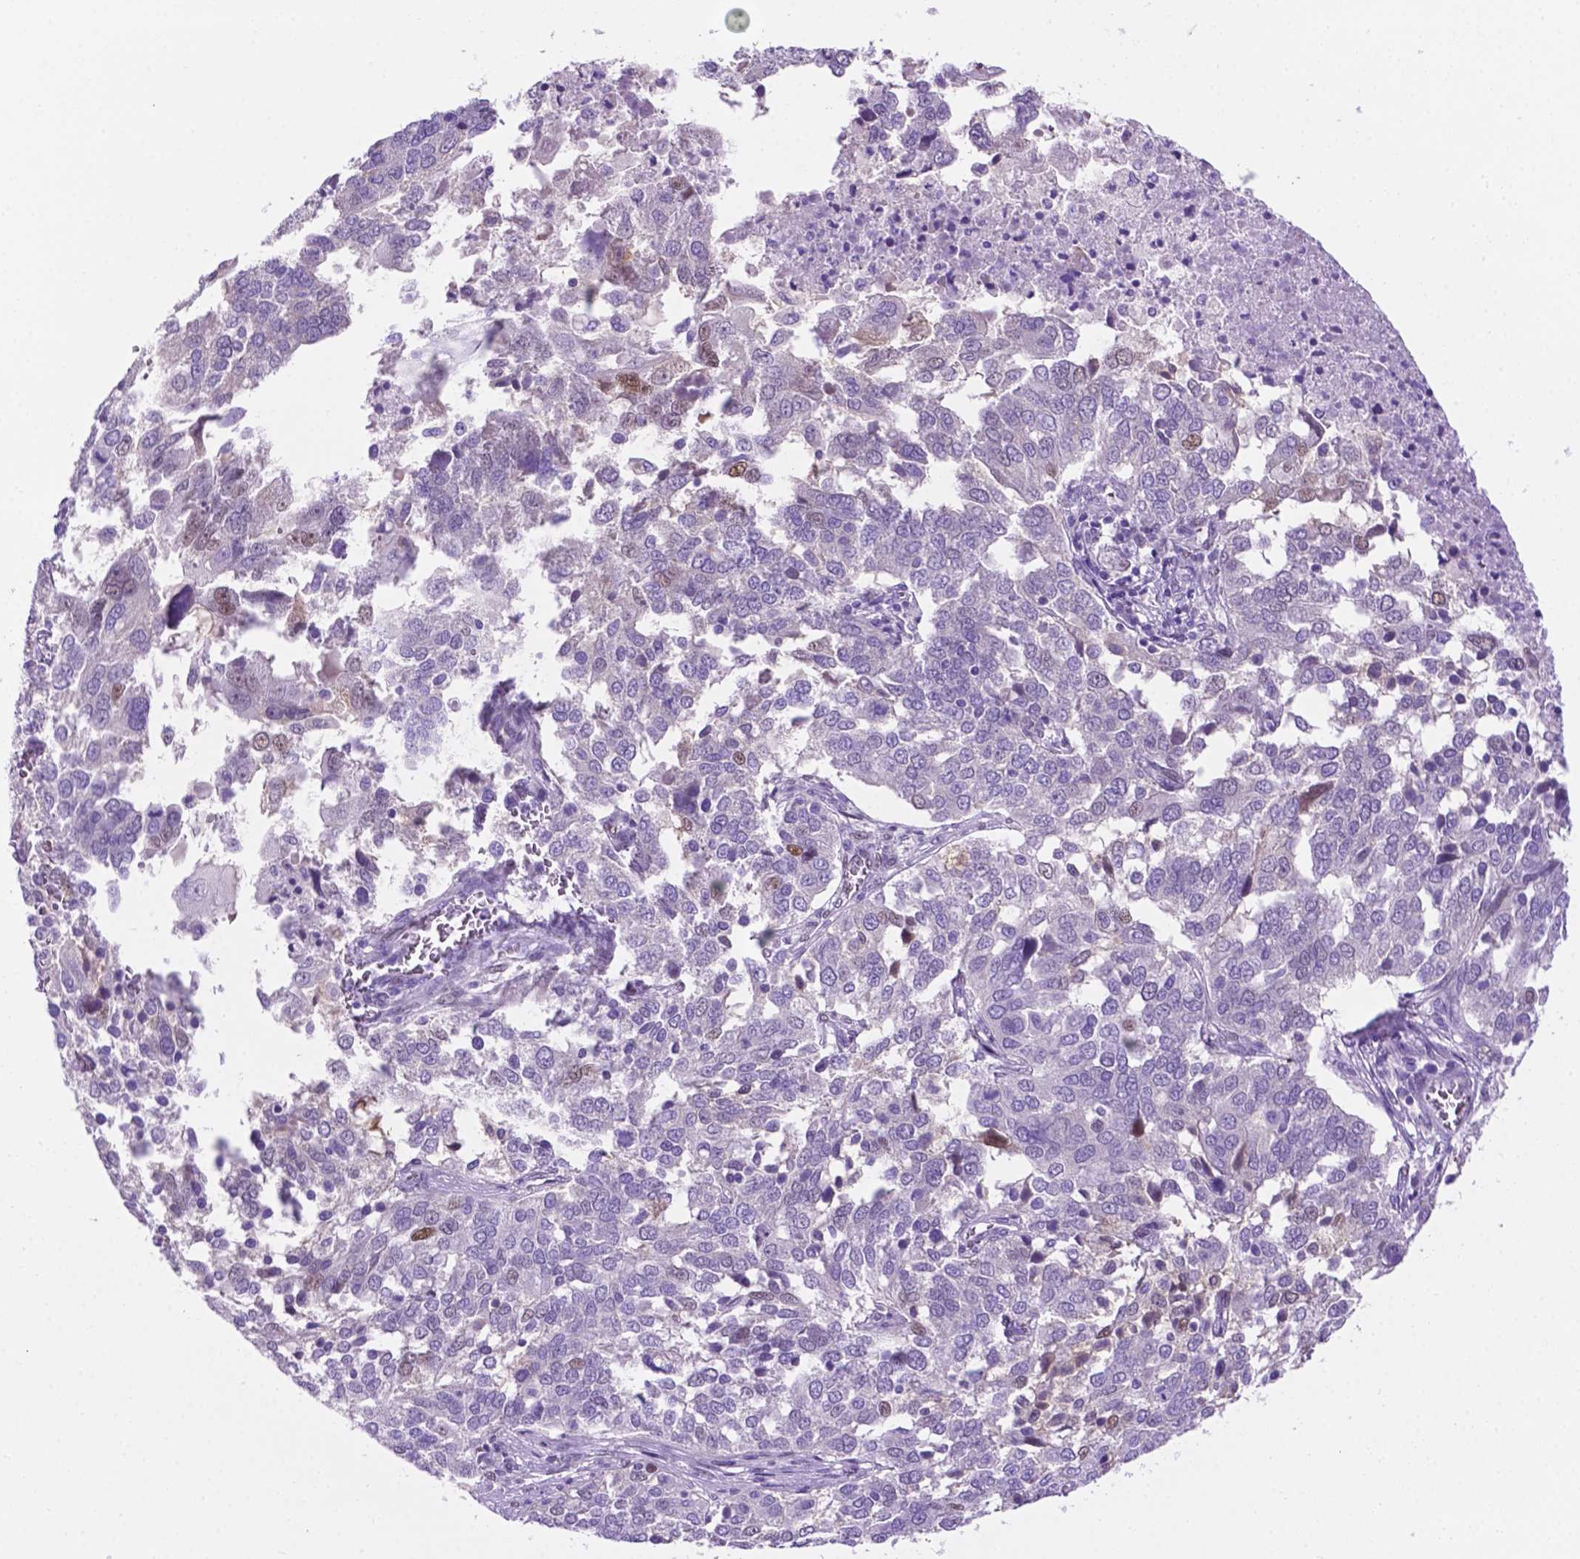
{"staining": {"intensity": "weak", "quantity": "<25%", "location": "nuclear"}, "tissue": "ovarian cancer", "cell_type": "Tumor cells", "image_type": "cancer", "snomed": [{"axis": "morphology", "description": "Carcinoma, endometroid"}, {"axis": "topography", "description": "Soft tissue"}, {"axis": "topography", "description": "Ovary"}], "caption": "High magnification brightfield microscopy of ovarian cancer stained with DAB (brown) and counterstained with hematoxylin (blue): tumor cells show no significant expression. Brightfield microscopy of immunohistochemistry stained with DAB (3,3'-diaminobenzidine) (brown) and hematoxylin (blue), captured at high magnification.", "gene": "TMEM210", "patient": {"sex": "female", "age": 52}}